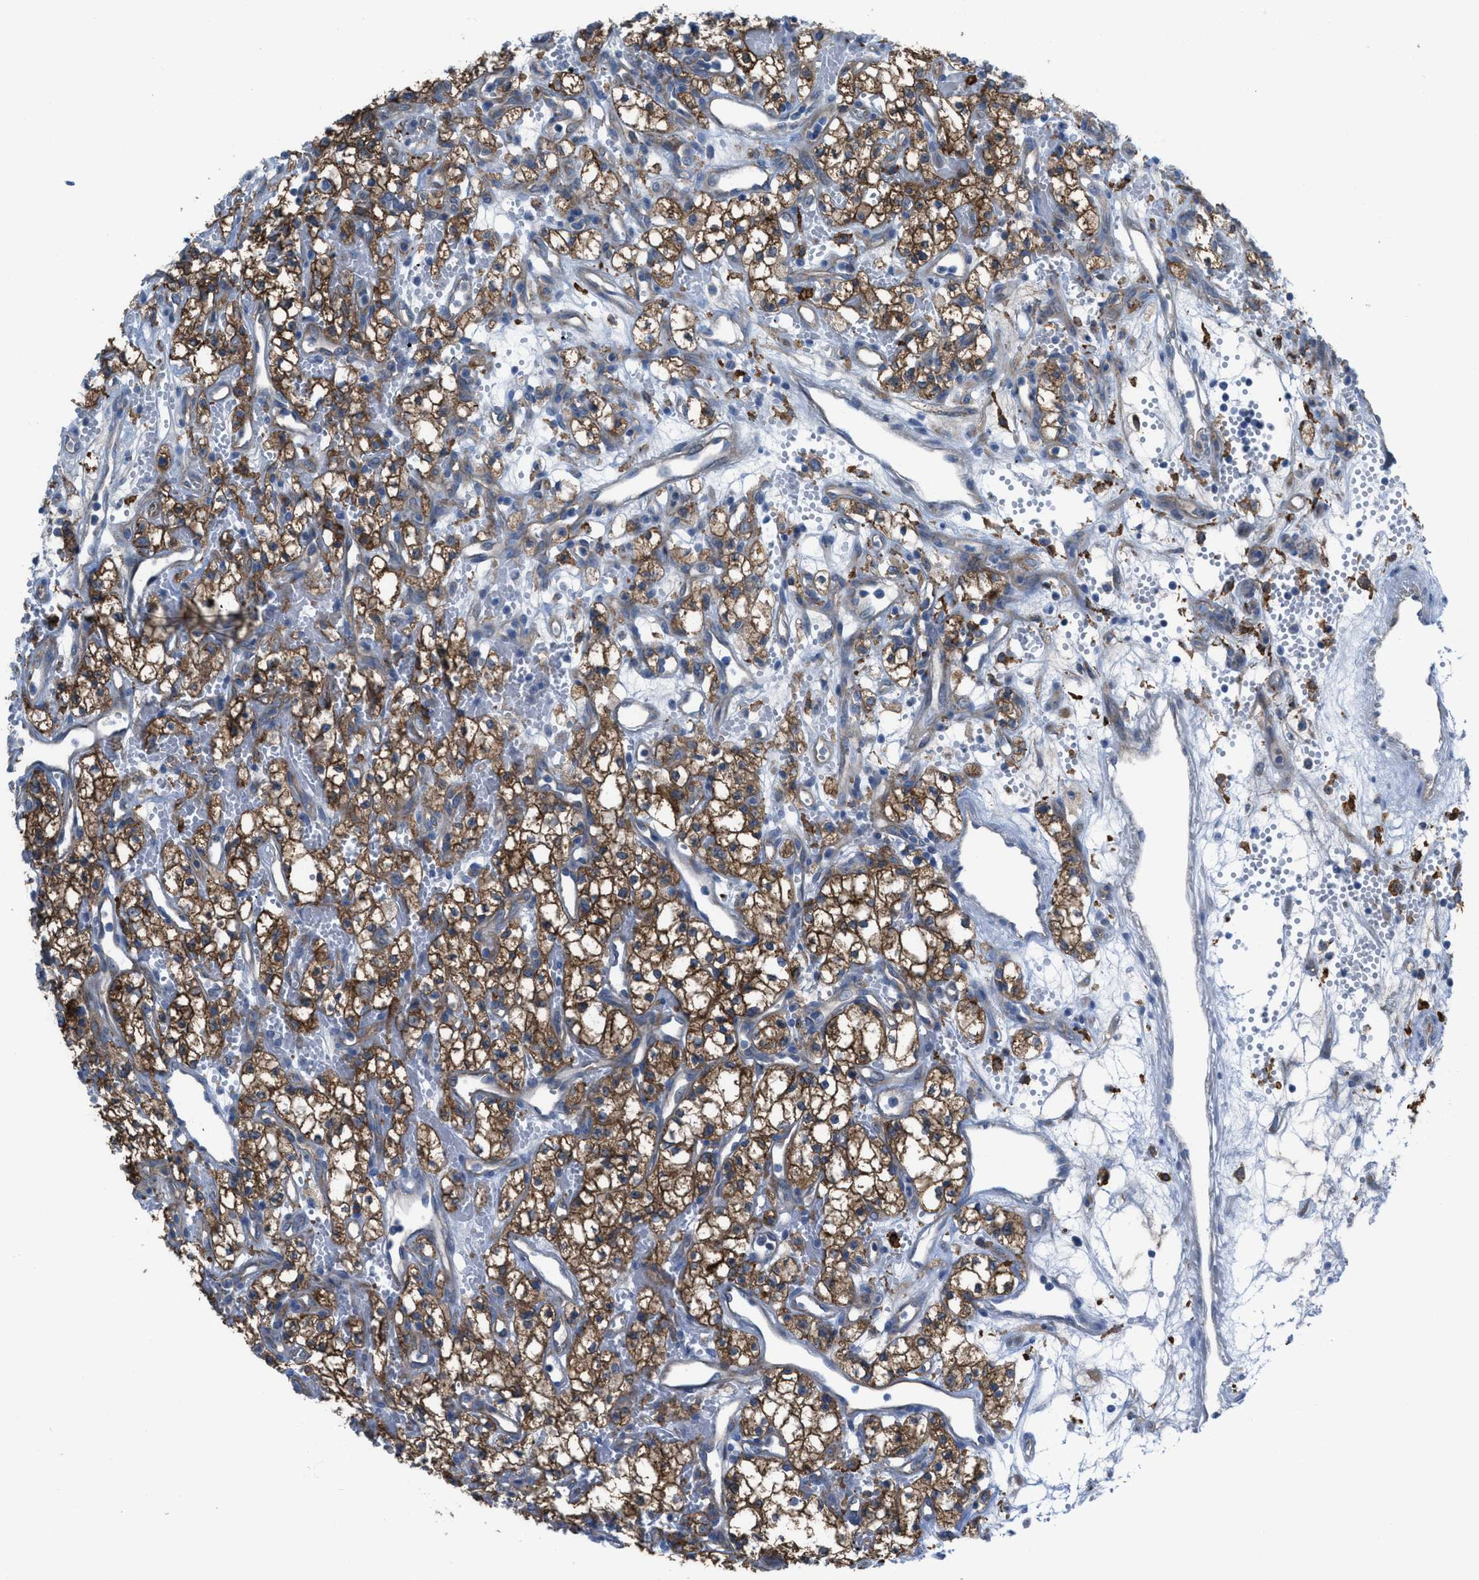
{"staining": {"intensity": "moderate", "quantity": ">75%", "location": "cytoplasmic/membranous"}, "tissue": "renal cancer", "cell_type": "Tumor cells", "image_type": "cancer", "snomed": [{"axis": "morphology", "description": "Adenocarcinoma, NOS"}, {"axis": "topography", "description": "Kidney"}], "caption": "Immunohistochemical staining of human renal cancer (adenocarcinoma) demonstrates moderate cytoplasmic/membranous protein expression in about >75% of tumor cells.", "gene": "EGFR", "patient": {"sex": "male", "age": 59}}